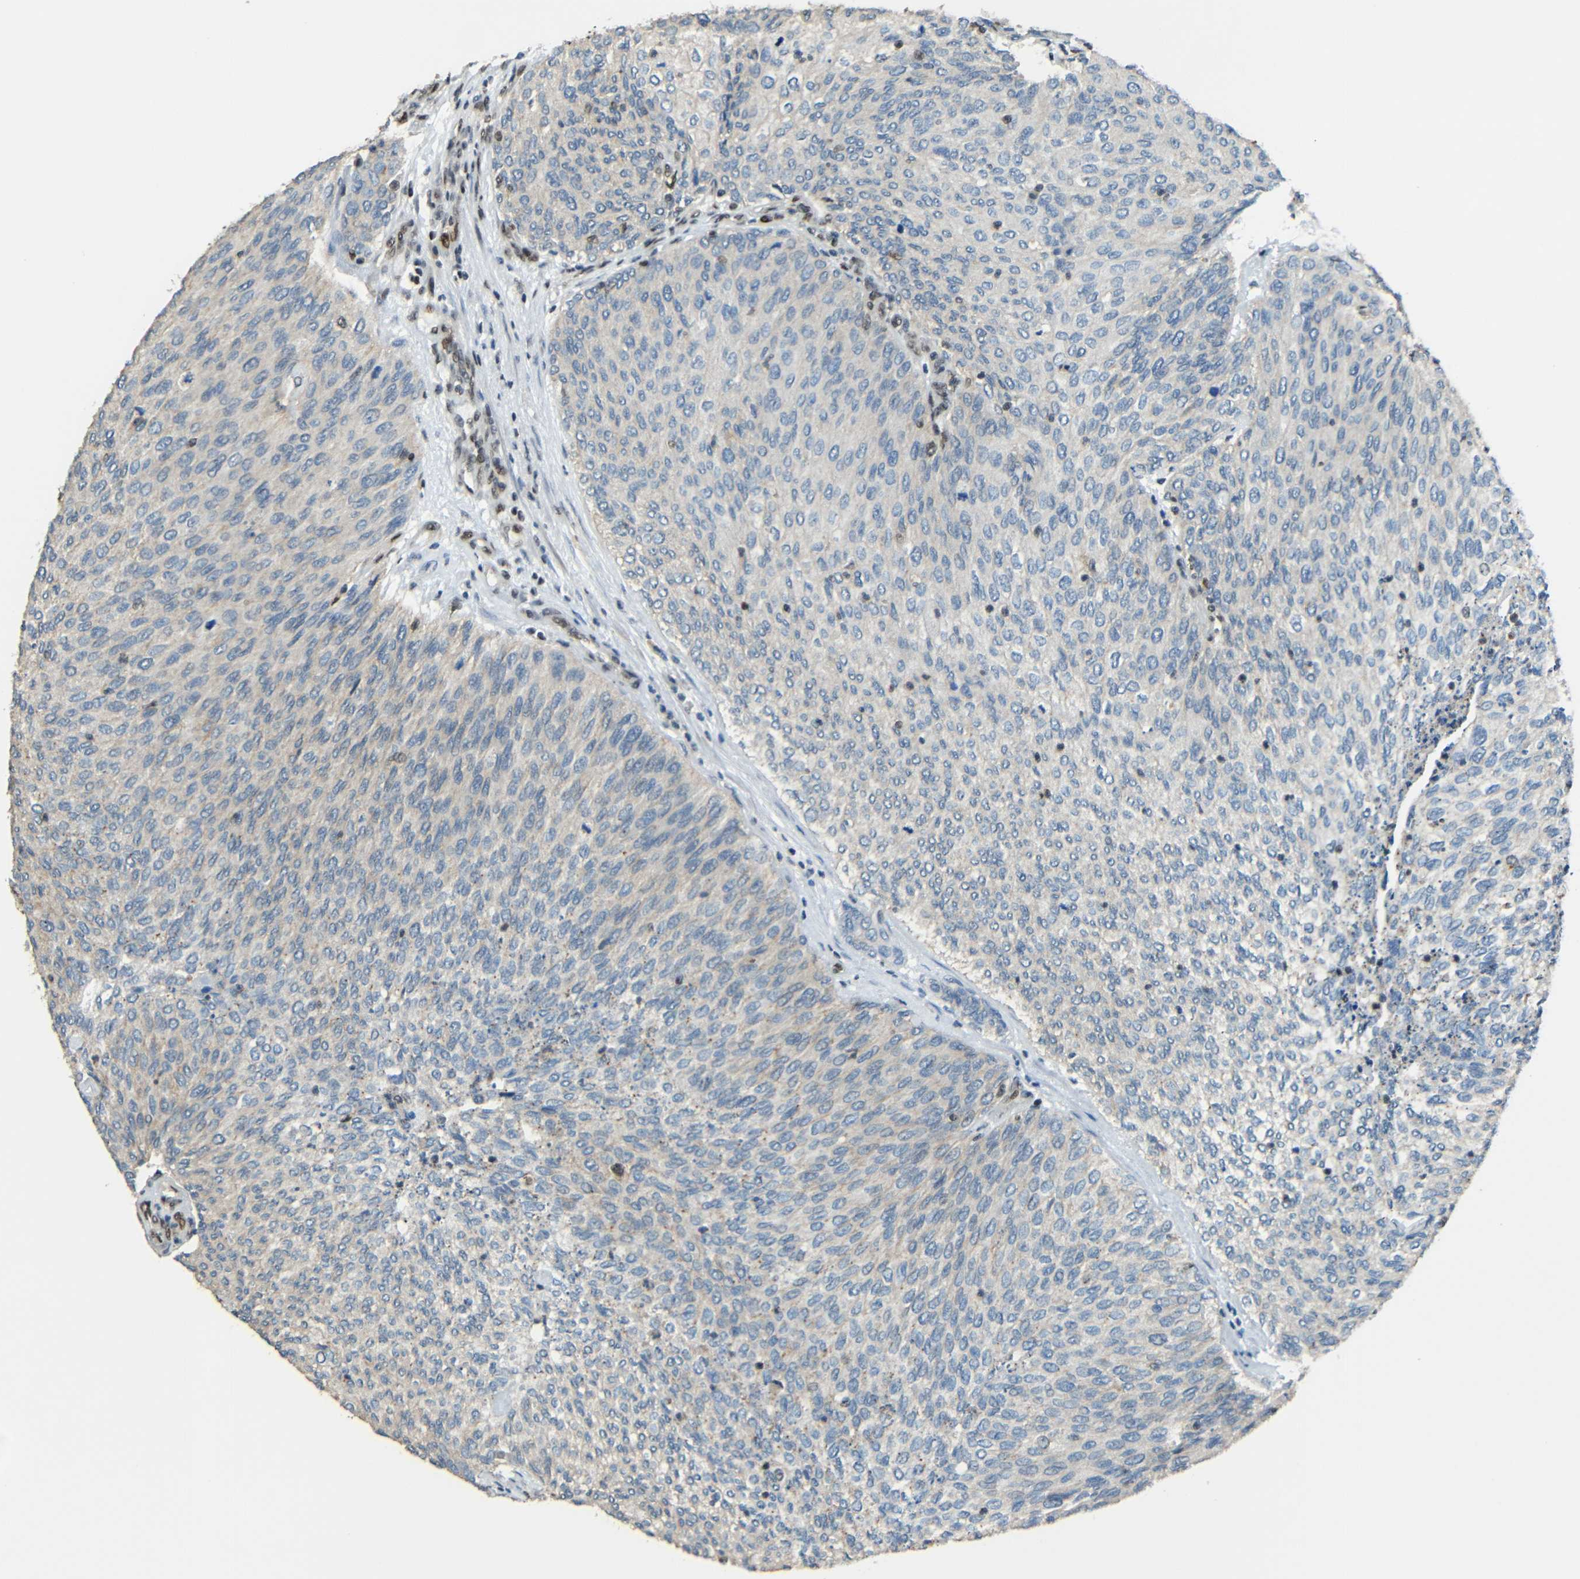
{"staining": {"intensity": "negative", "quantity": "none", "location": "none"}, "tissue": "urothelial cancer", "cell_type": "Tumor cells", "image_type": "cancer", "snomed": [{"axis": "morphology", "description": "Urothelial carcinoma, Low grade"}, {"axis": "topography", "description": "Urinary bladder"}], "caption": "DAB (3,3'-diaminobenzidine) immunohistochemical staining of urothelial cancer demonstrates no significant expression in tumor cells.", "gene": "PSIP1", "patient": {"sex": "female", "age": 79}}